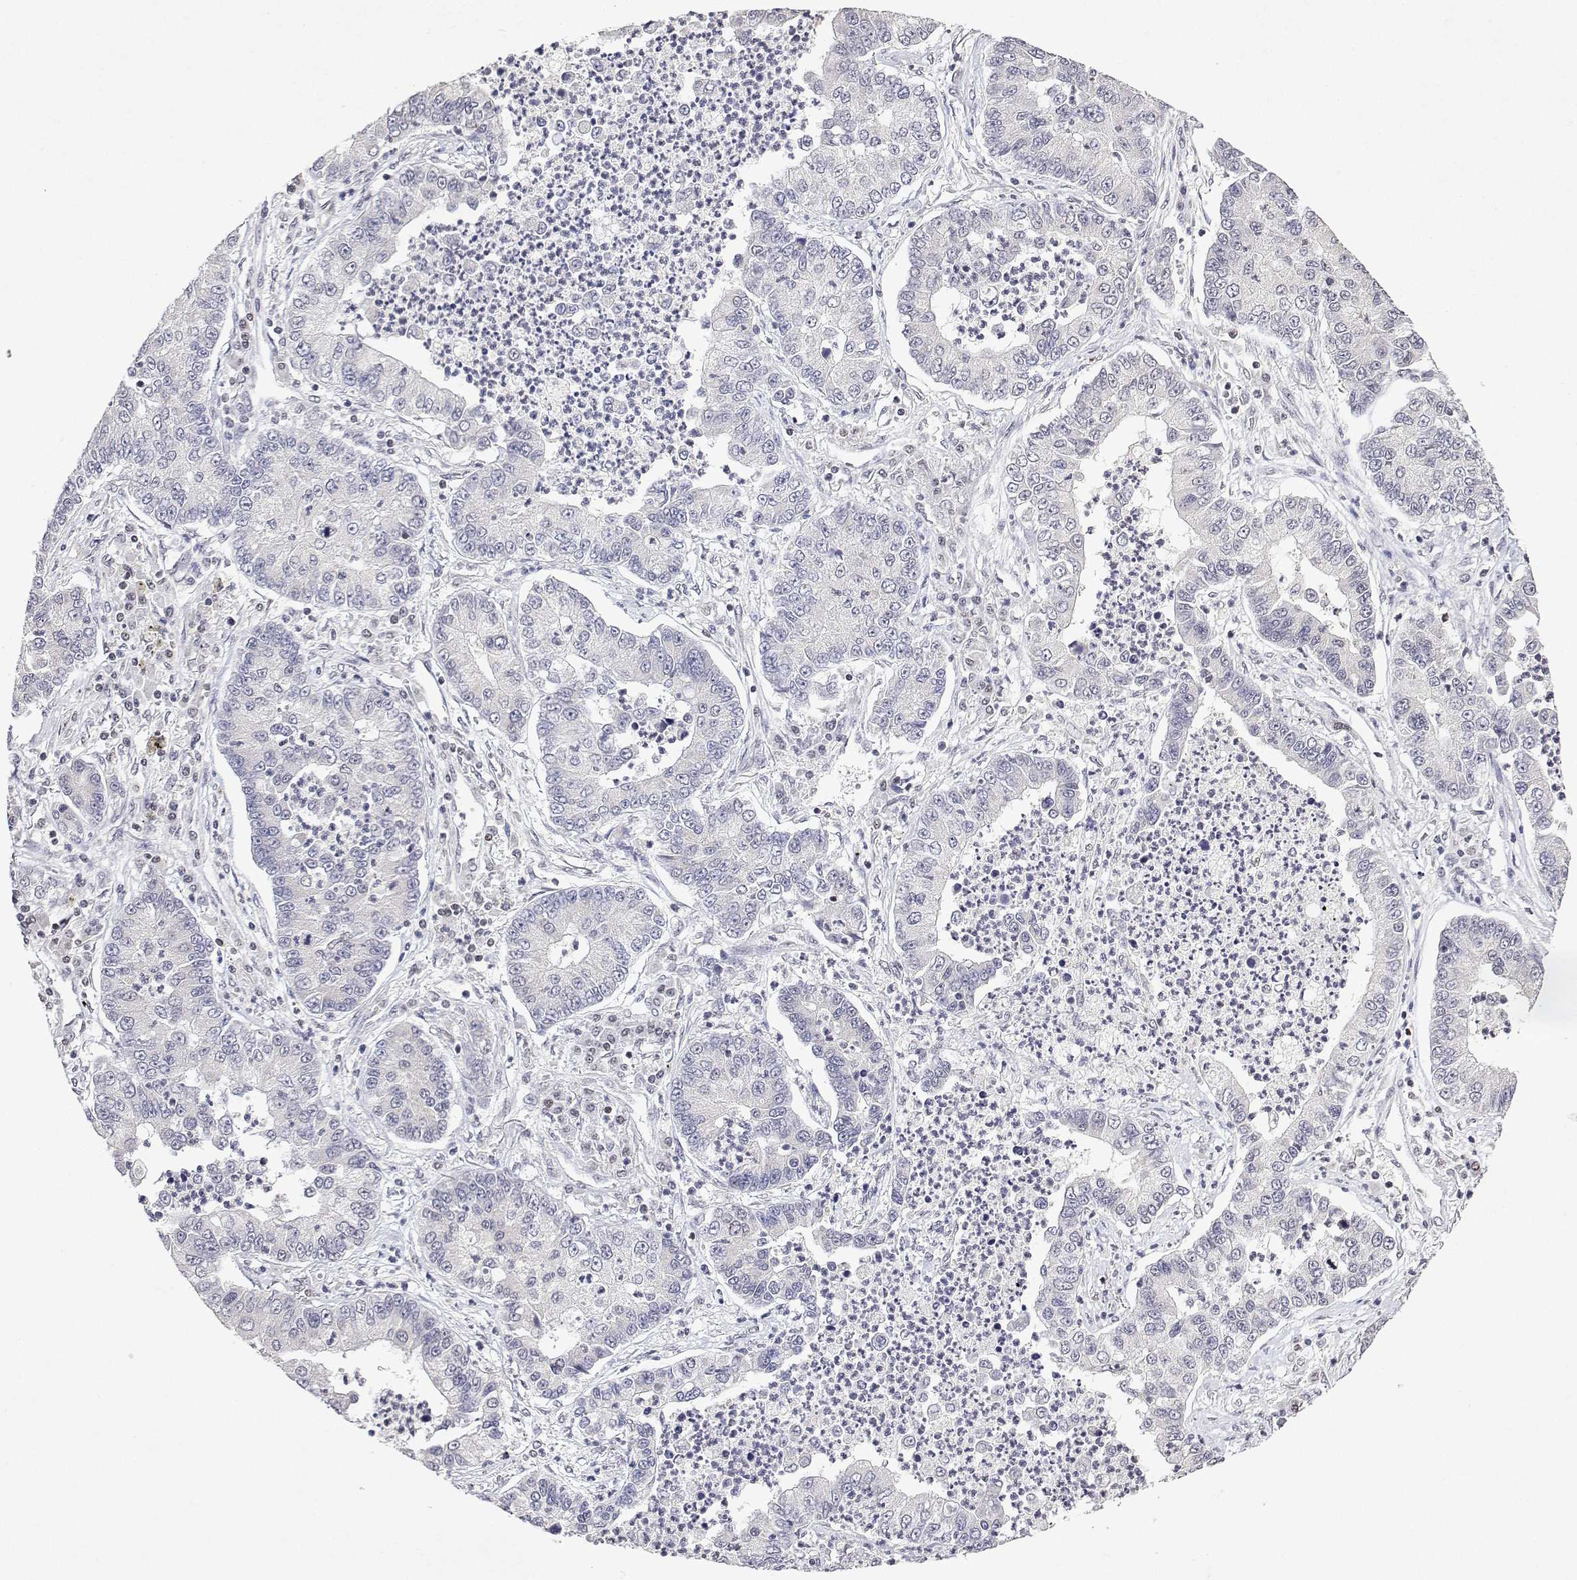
{"staining": {"intensity": "negative", "quantity": "none", "location": "none"}, "tissue": "lung cancer", "cell_type": "Tumor cells", "image_type": "cancer", "snomed": [{"axis": "morphology", "description": "Adenocarcinoma, NOS"}, {"axis": "topography", "description": "Lung"}], "caption": "This is a histopathology image of immunohistochemistry (IHC) staining of lung adenocarcinoma, which shows no expression in tumor cells.", "gene": "XPC", "patient": {"sex": "female", "age": 57}}